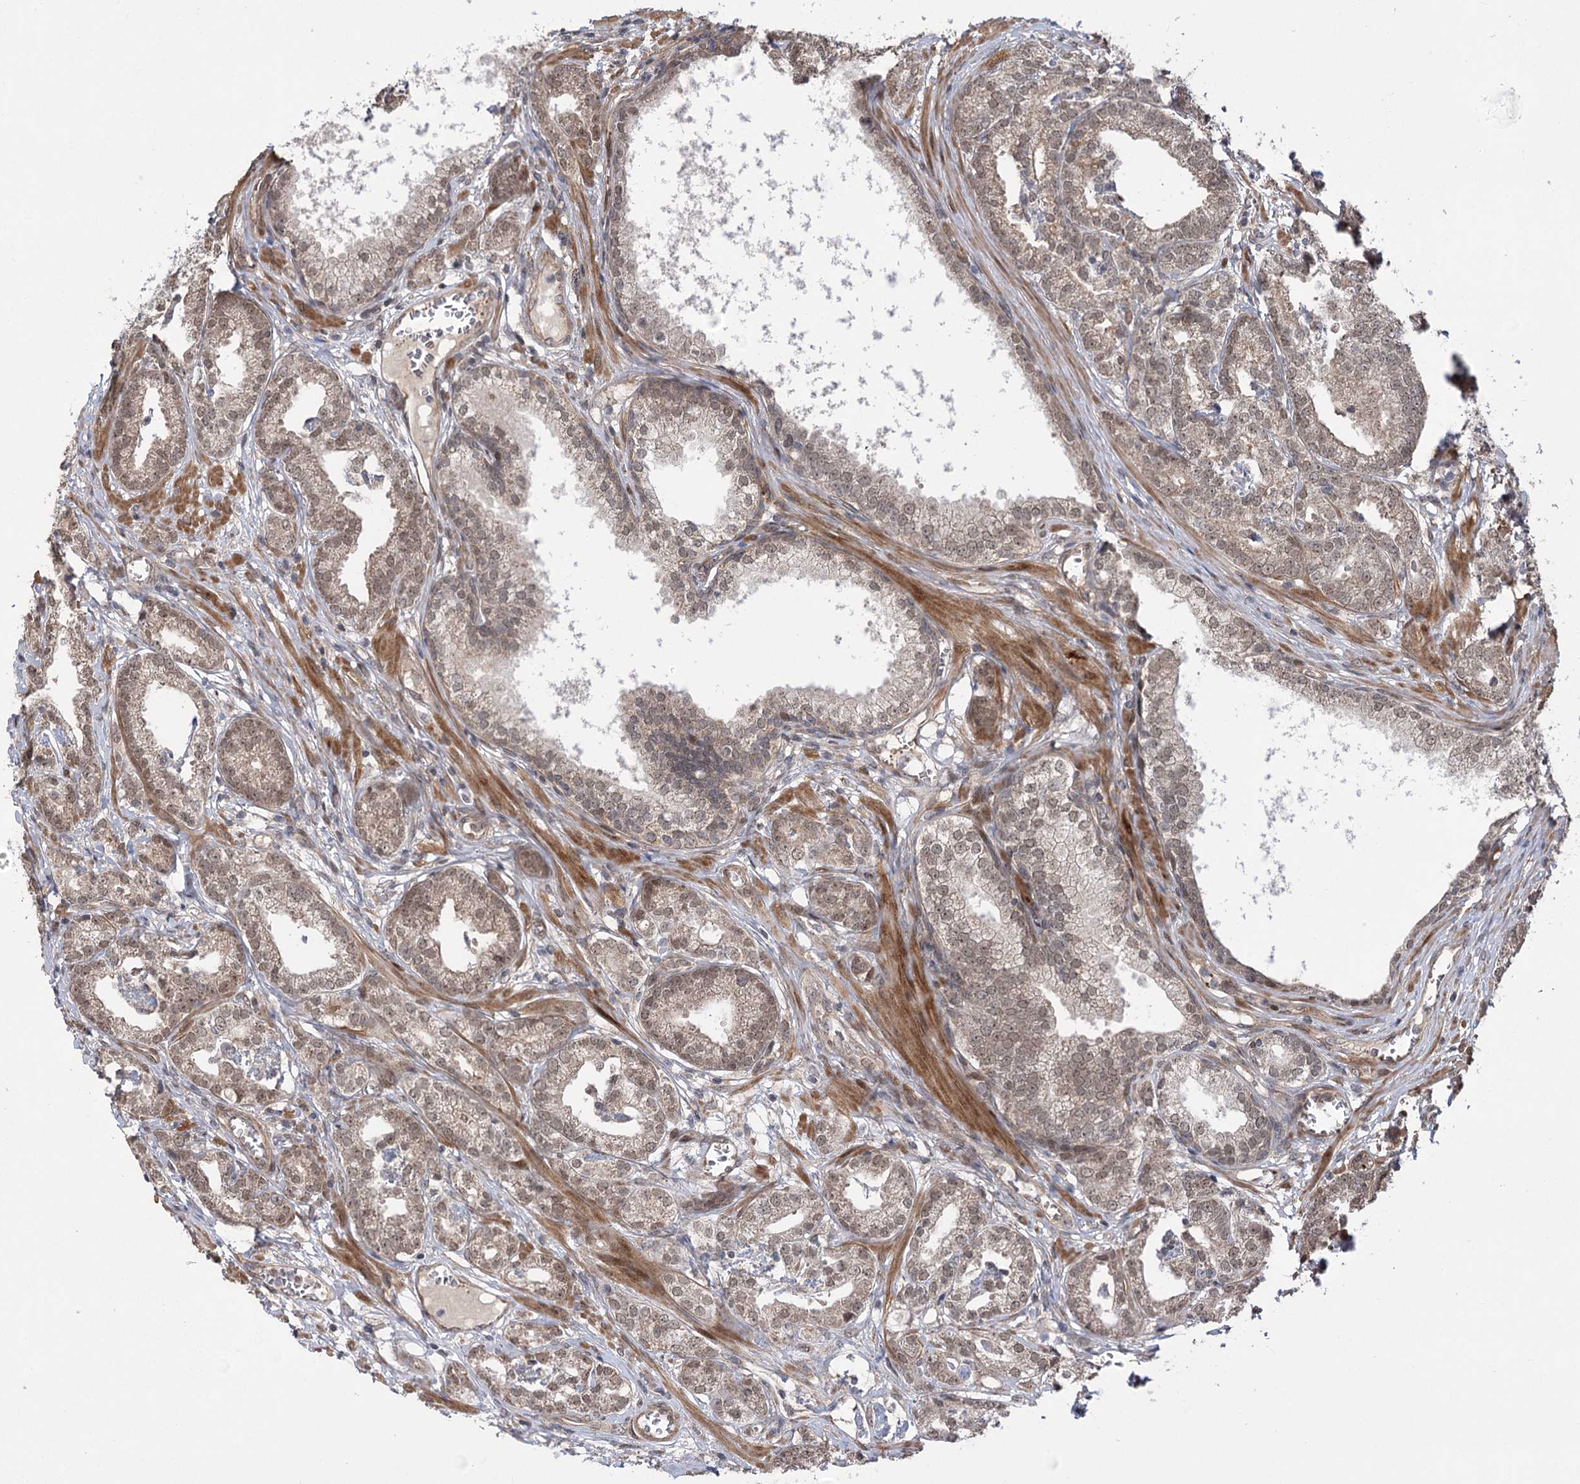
{"staining": {"intensity": "weak", "quantity": "25%-75%", "location": "nuclear"}, "tissue": "prostate cancer", "cell_type": "Tumor cells", "image_type": "cancer", "snomed": [{"axis": "morphology", "description": "Adenocarcinoma, High grade"}, {"axis": "topography", "description": "Prostate"}], "caption": "This micrograph shows IHC staining of human prostate adenocarcinoma (high-grade), with low weak nuclear positivity in approximately 25%-75% of tumor cells.", "gene": "TENM2", "patient": {"sex": "male", "age": 69}}